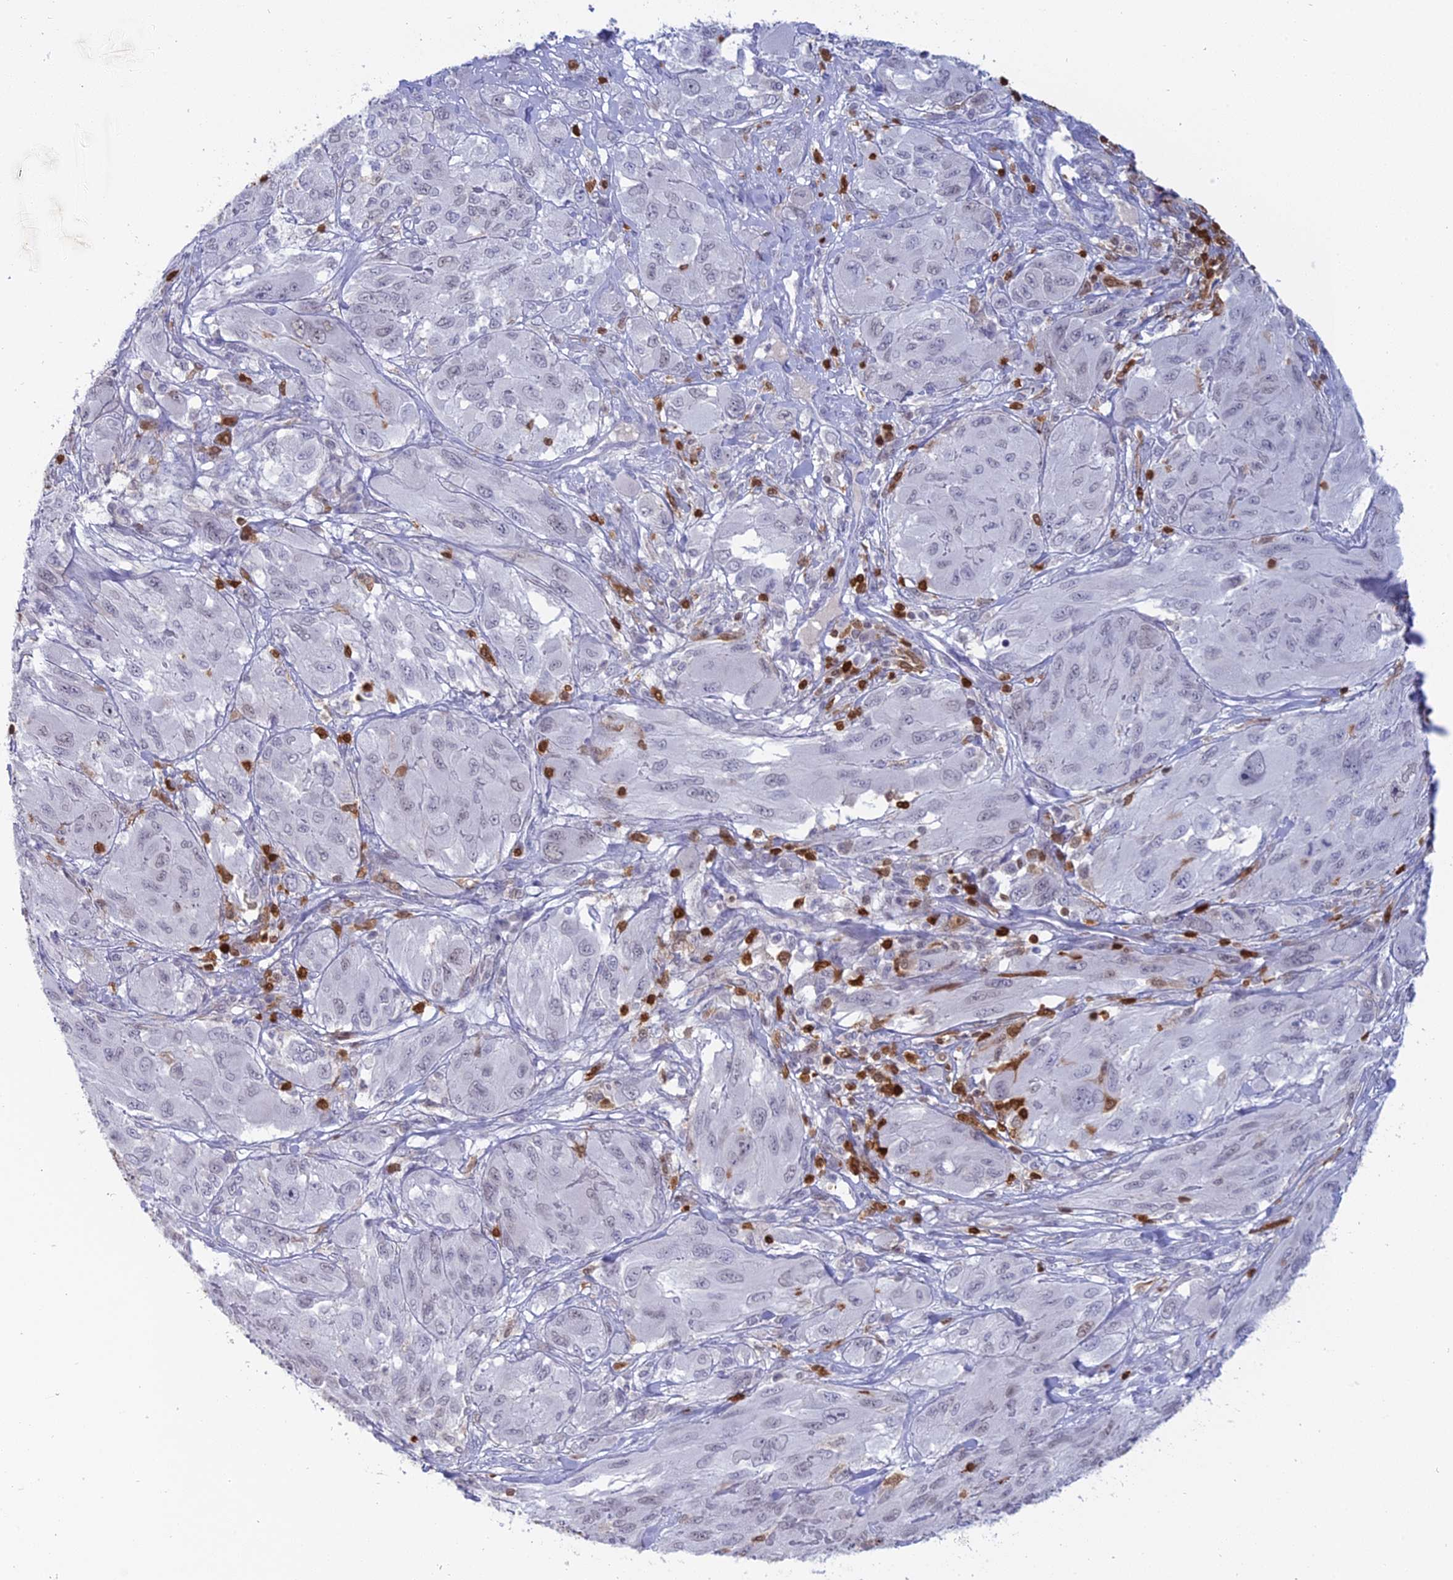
{"staining": {"intensity": "negative", "quantity": "none", "location": "none"}, "tissue": "melanoma", "cell_type": "Tumor cells", "image_type": "cancer", "snomed": [{"axis": "morphology", "description": "Malignant melanoma, NOS"}, {"axis": "topography", "description": "Skin"}], "caption": "There is no significant staining in tumor cells of melanoma.", "gene": "PGBD4", "patient": {"sex": "female", "age": 91}}